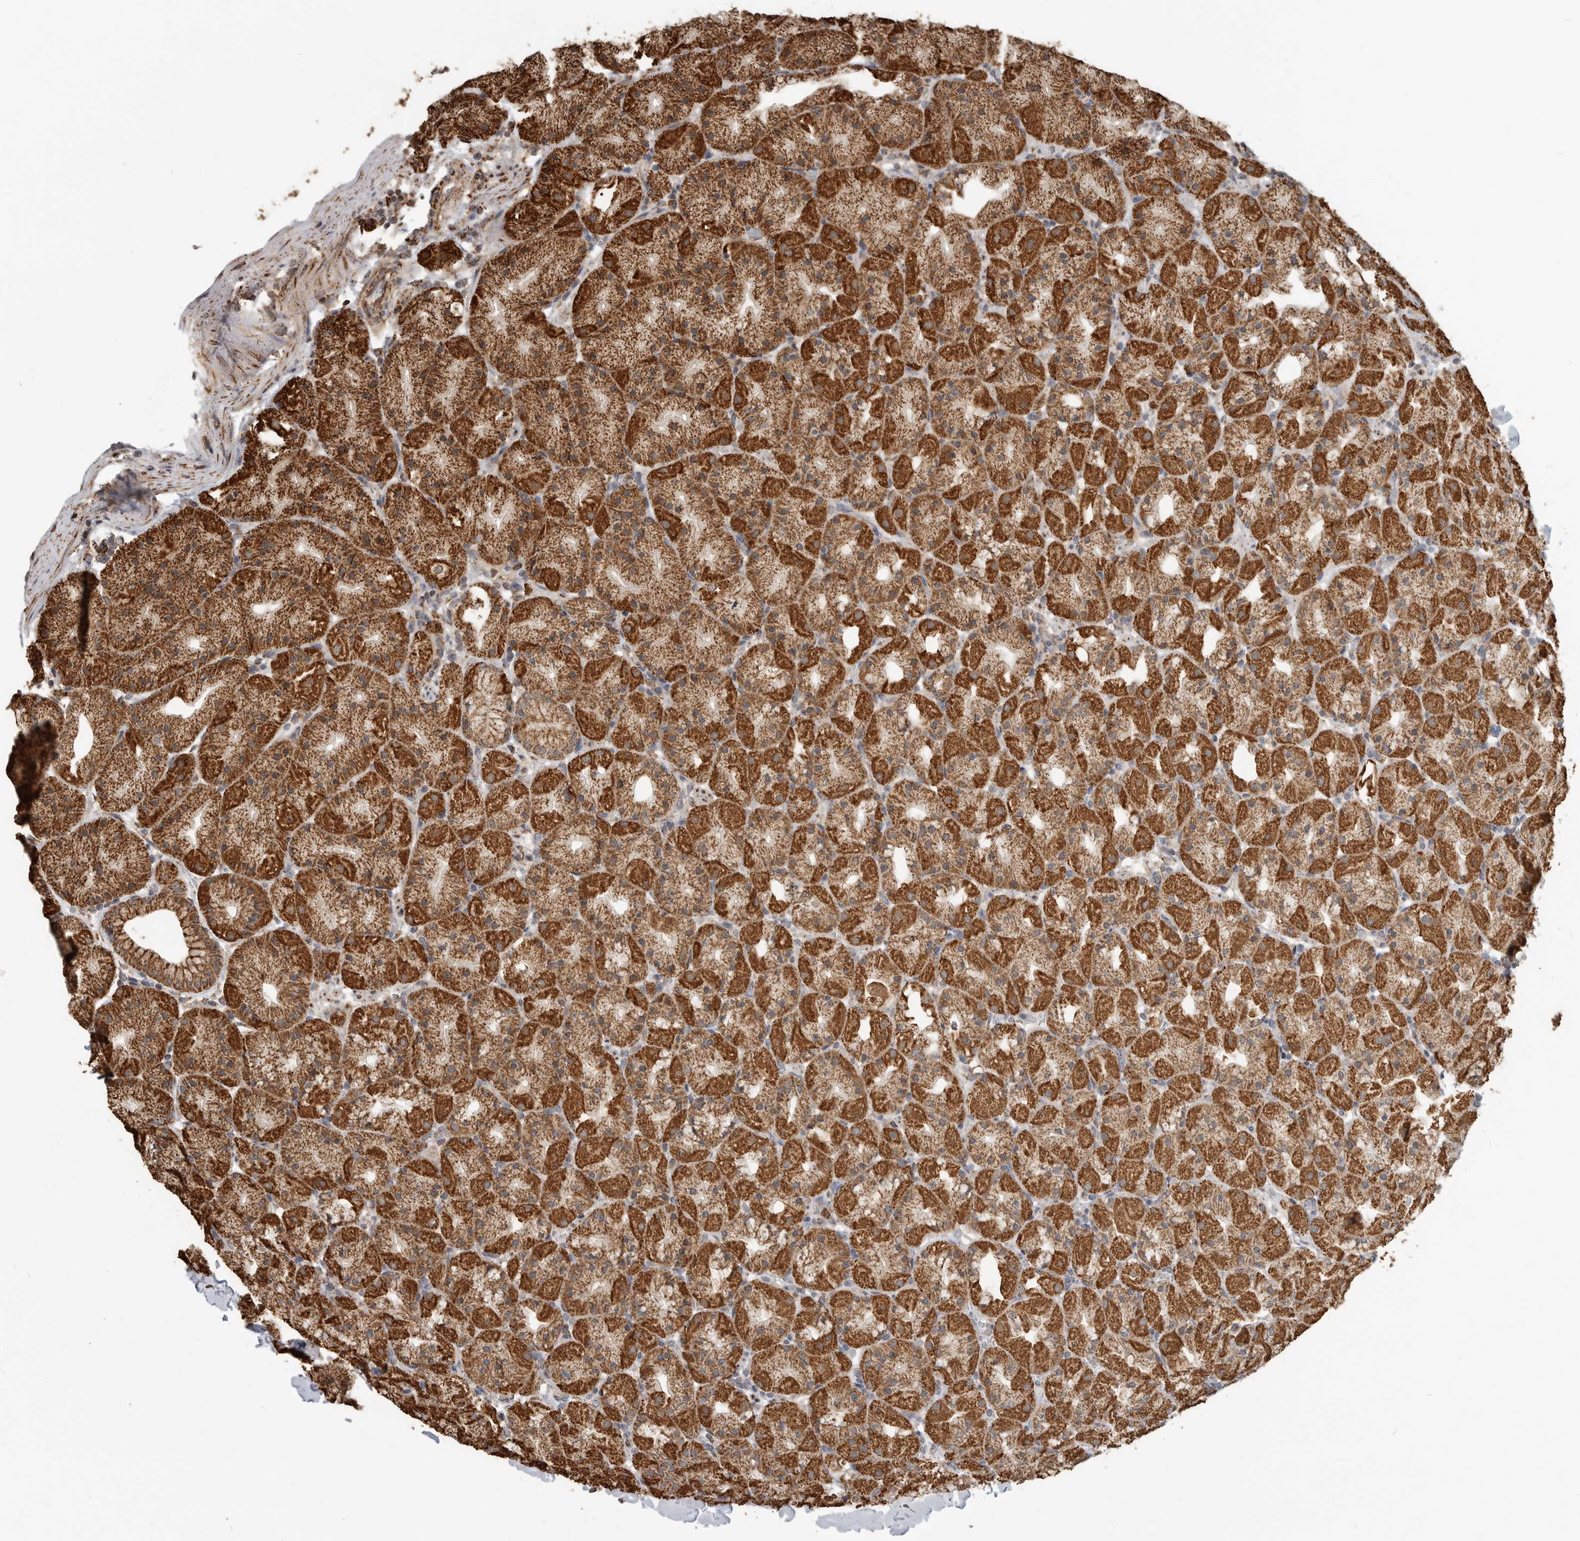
{"staining": {"intensity": "strong", "quantity": ">75%", "location": "cytoplasmic/membranous"}, "tissue": "stomach", "cell_type": "Glandular cells", "image_type": "normal", "snomed": [{"axis": "morphology", "description": "Normal tissue, NOS"}, {"axis": "topography", "description": "Stomach, upper"}, {"axis": "topography", "description": "Stomach"}], "caption": "Protein analysis of benign stomach displays strong cytoplasmic/membranous expression in approximately >75% of glandular cells. (DAB (3,3'-diaminobenzidine) = brown stain, brightfield microscopy at high magnification).", "gene": "GCNT2", "patient": {"sex": "male", "age": 48}}